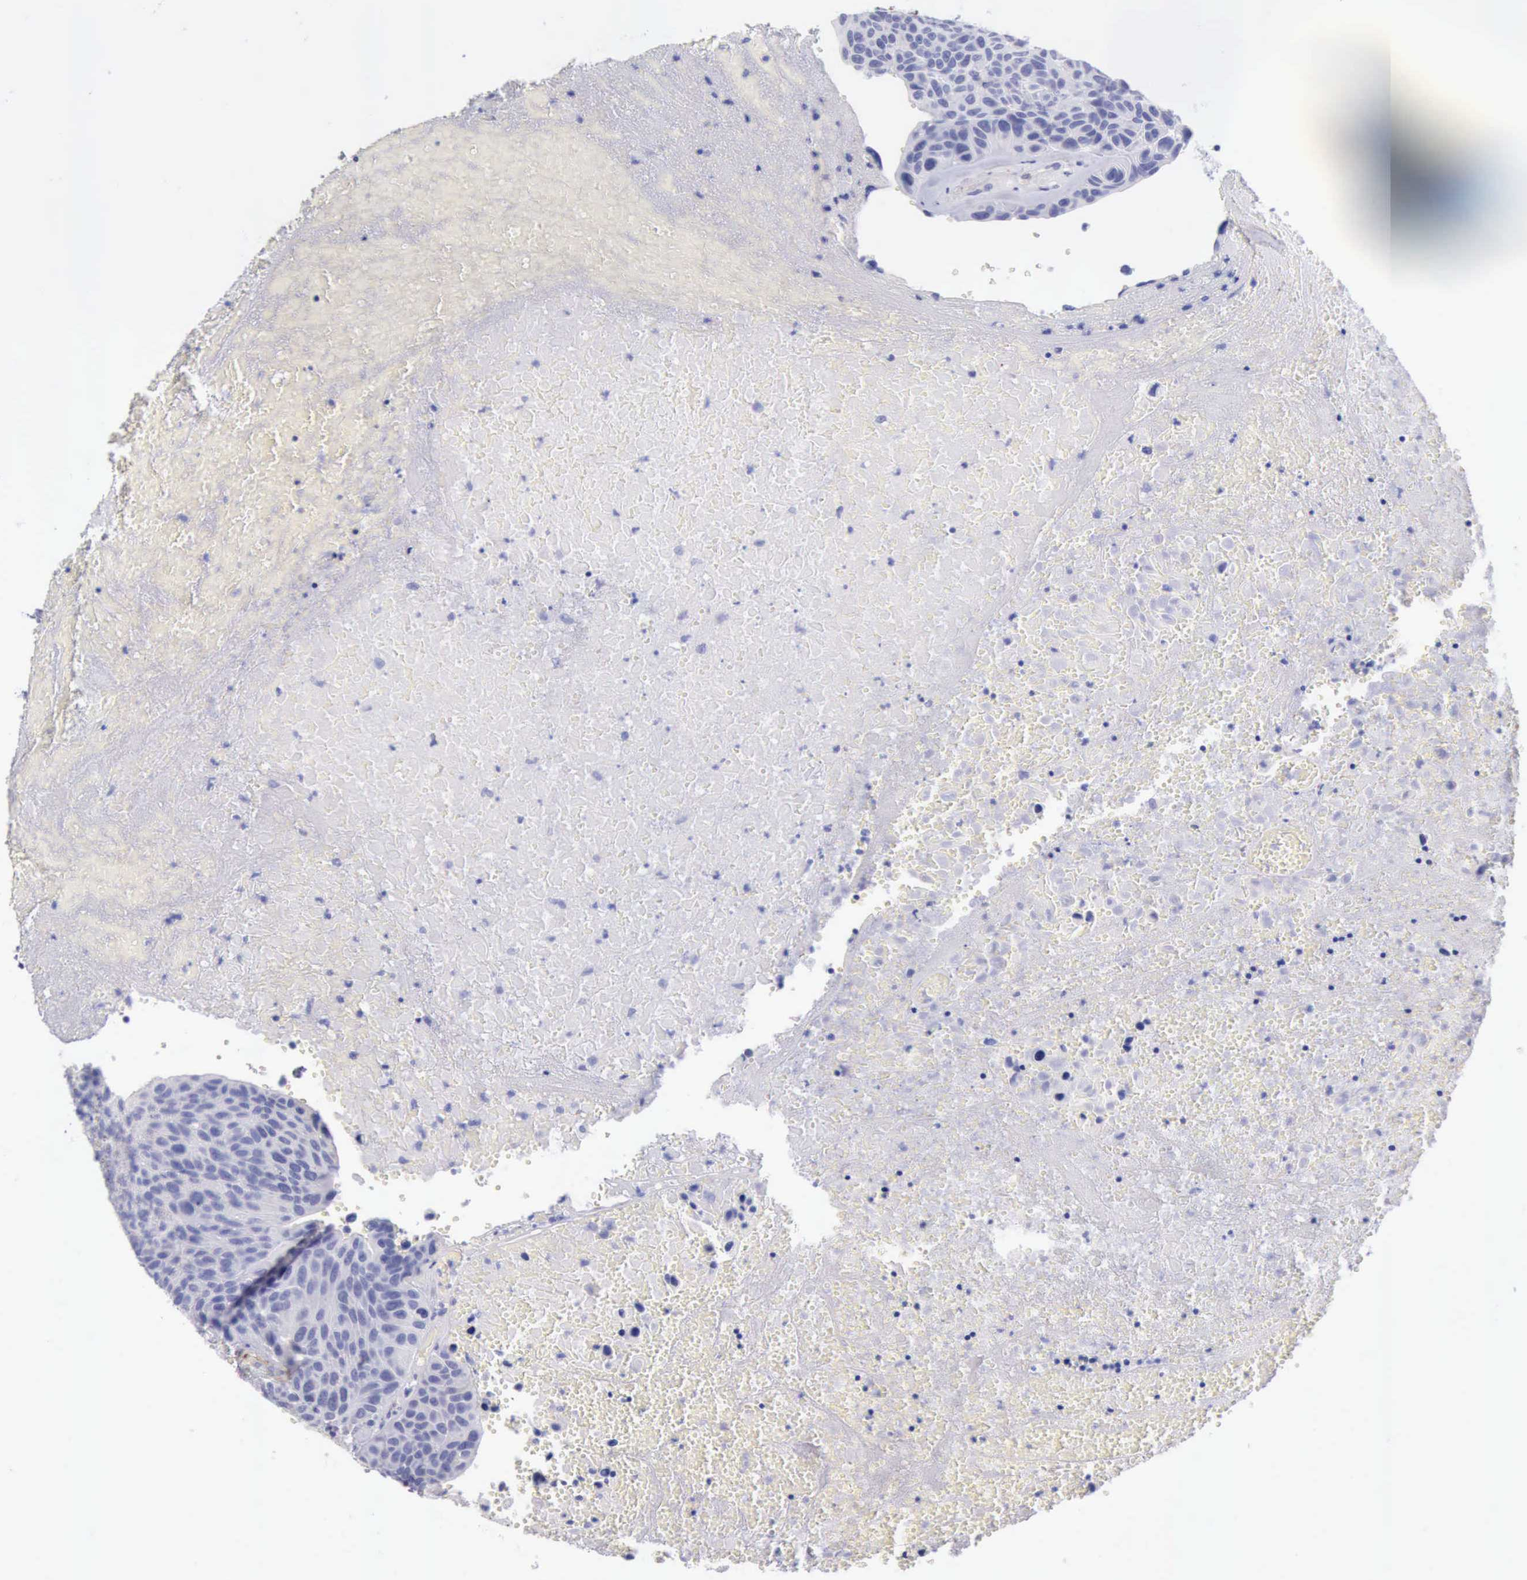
{"staining": {"intensity": "negative", "quantity": "none", "location": "none"}, "tissue": "urothelial cancer", "cell_type": "Tumor cells", "image_type": "cancer", "snomed": [{"axis": "morphology", "description": "Urothelial carcinoma, High grade"}, {"axis": "topography", "description": "Urinary bladder"}], "caption": "Immunohistochemistry (IHC) histopathology image of human urothelial cancer stained for a protein (brown), which reveals no positivity in tumor cells.", "gene": "AOC3", "patient": {"sex": "male", "age": 66}}